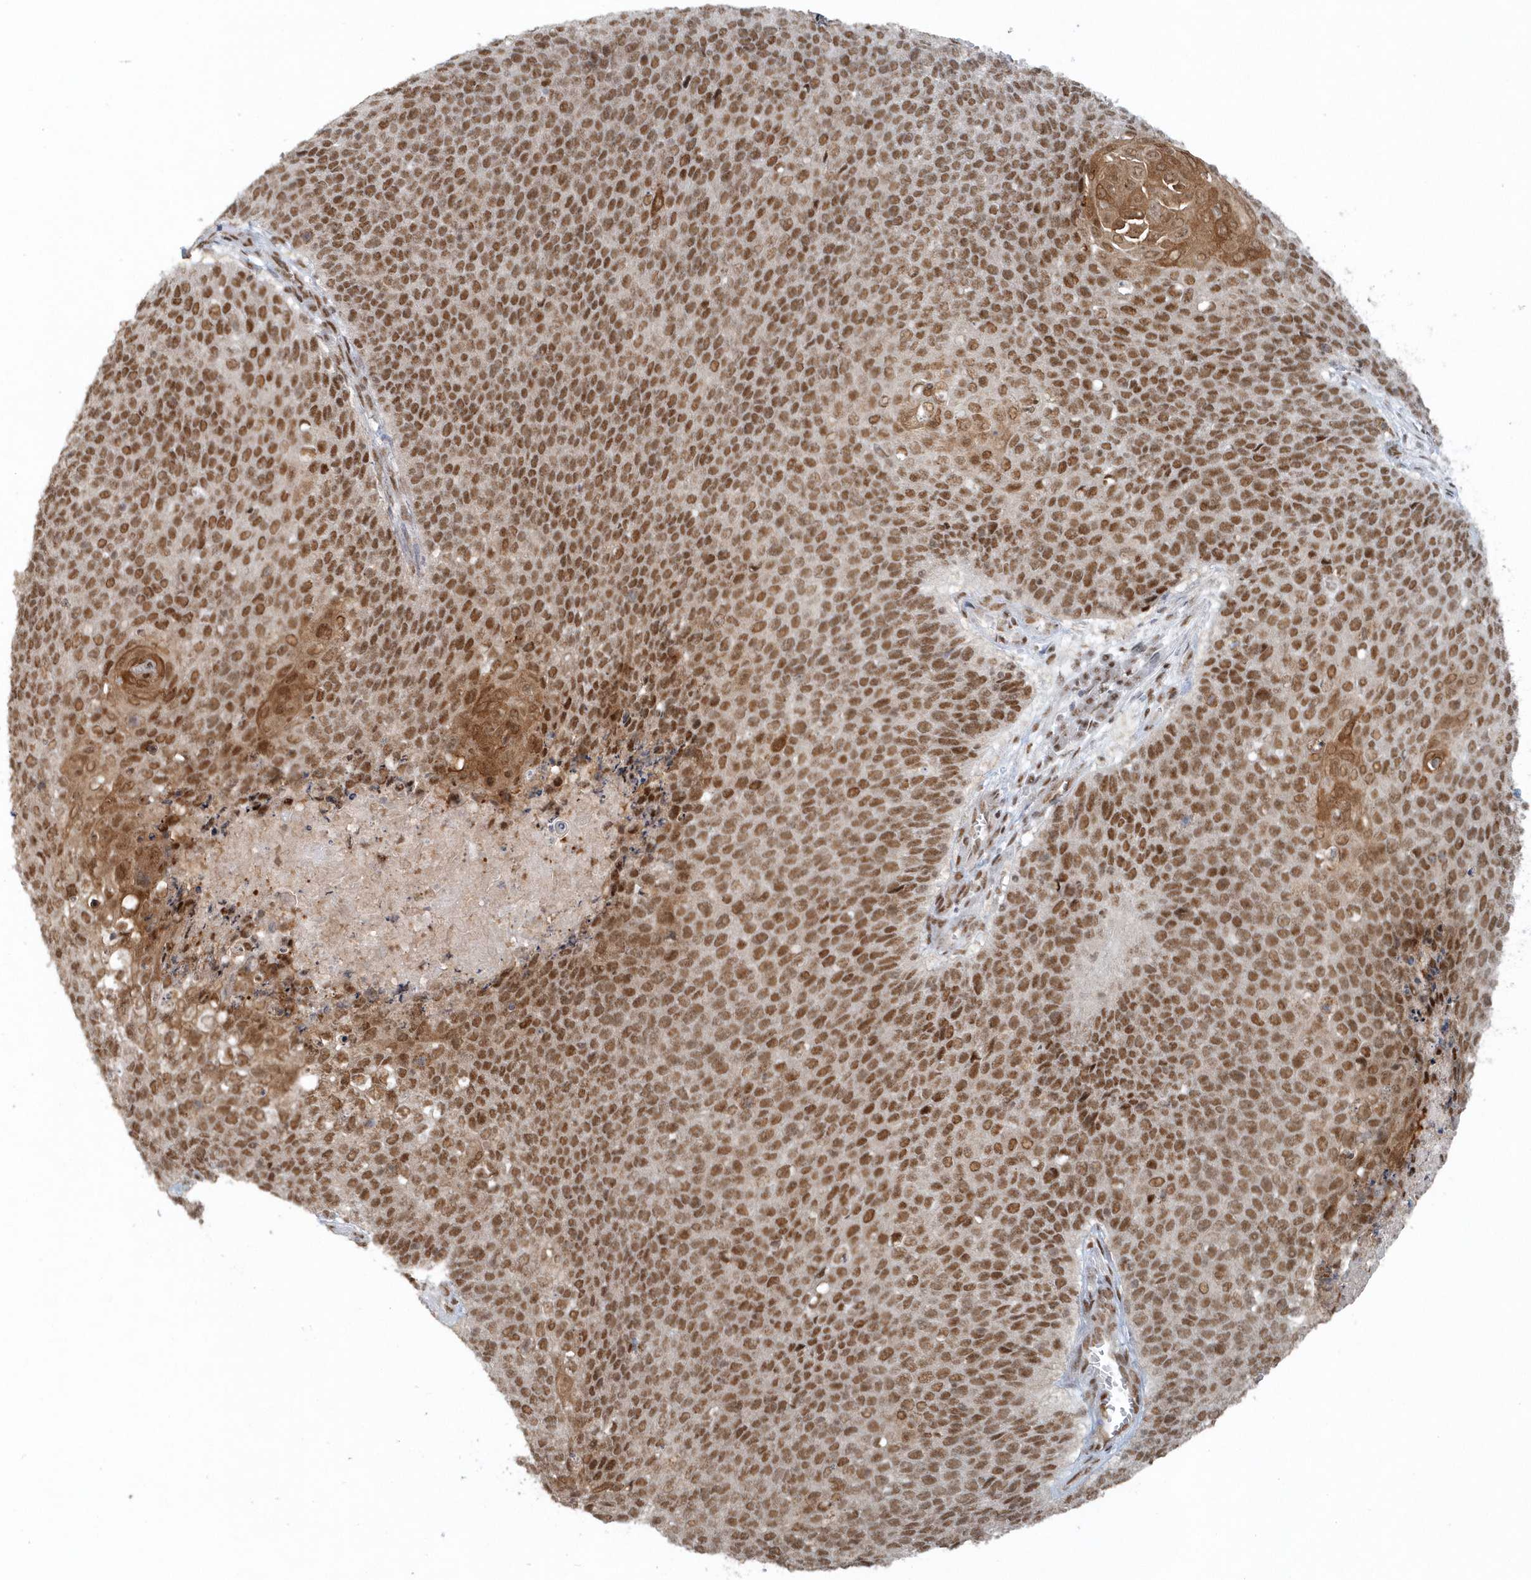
{"staining": {"intensity": "moderate", "quantity": ">75%", "location": "cytoplasmic/membranous,nuclear"}, "tissue": "cervical cancer", "cell_type": "Tumor cells", "image_type": "cancer", "snomed": [{"axis": "morphology", "description": "Squamous cell carcinoma, NOS"}, {"axis": "topography", "description": "Cervix"}], "caption": "Tumor cells demonstrate moderate cytoplasmic/membranous and nuclear positivity in approximately >75% of cells in cervical cancer (squamous cell carcinoma).", "gene": "YTHDC1", "patient": {"sex": "female", "age": 39}}